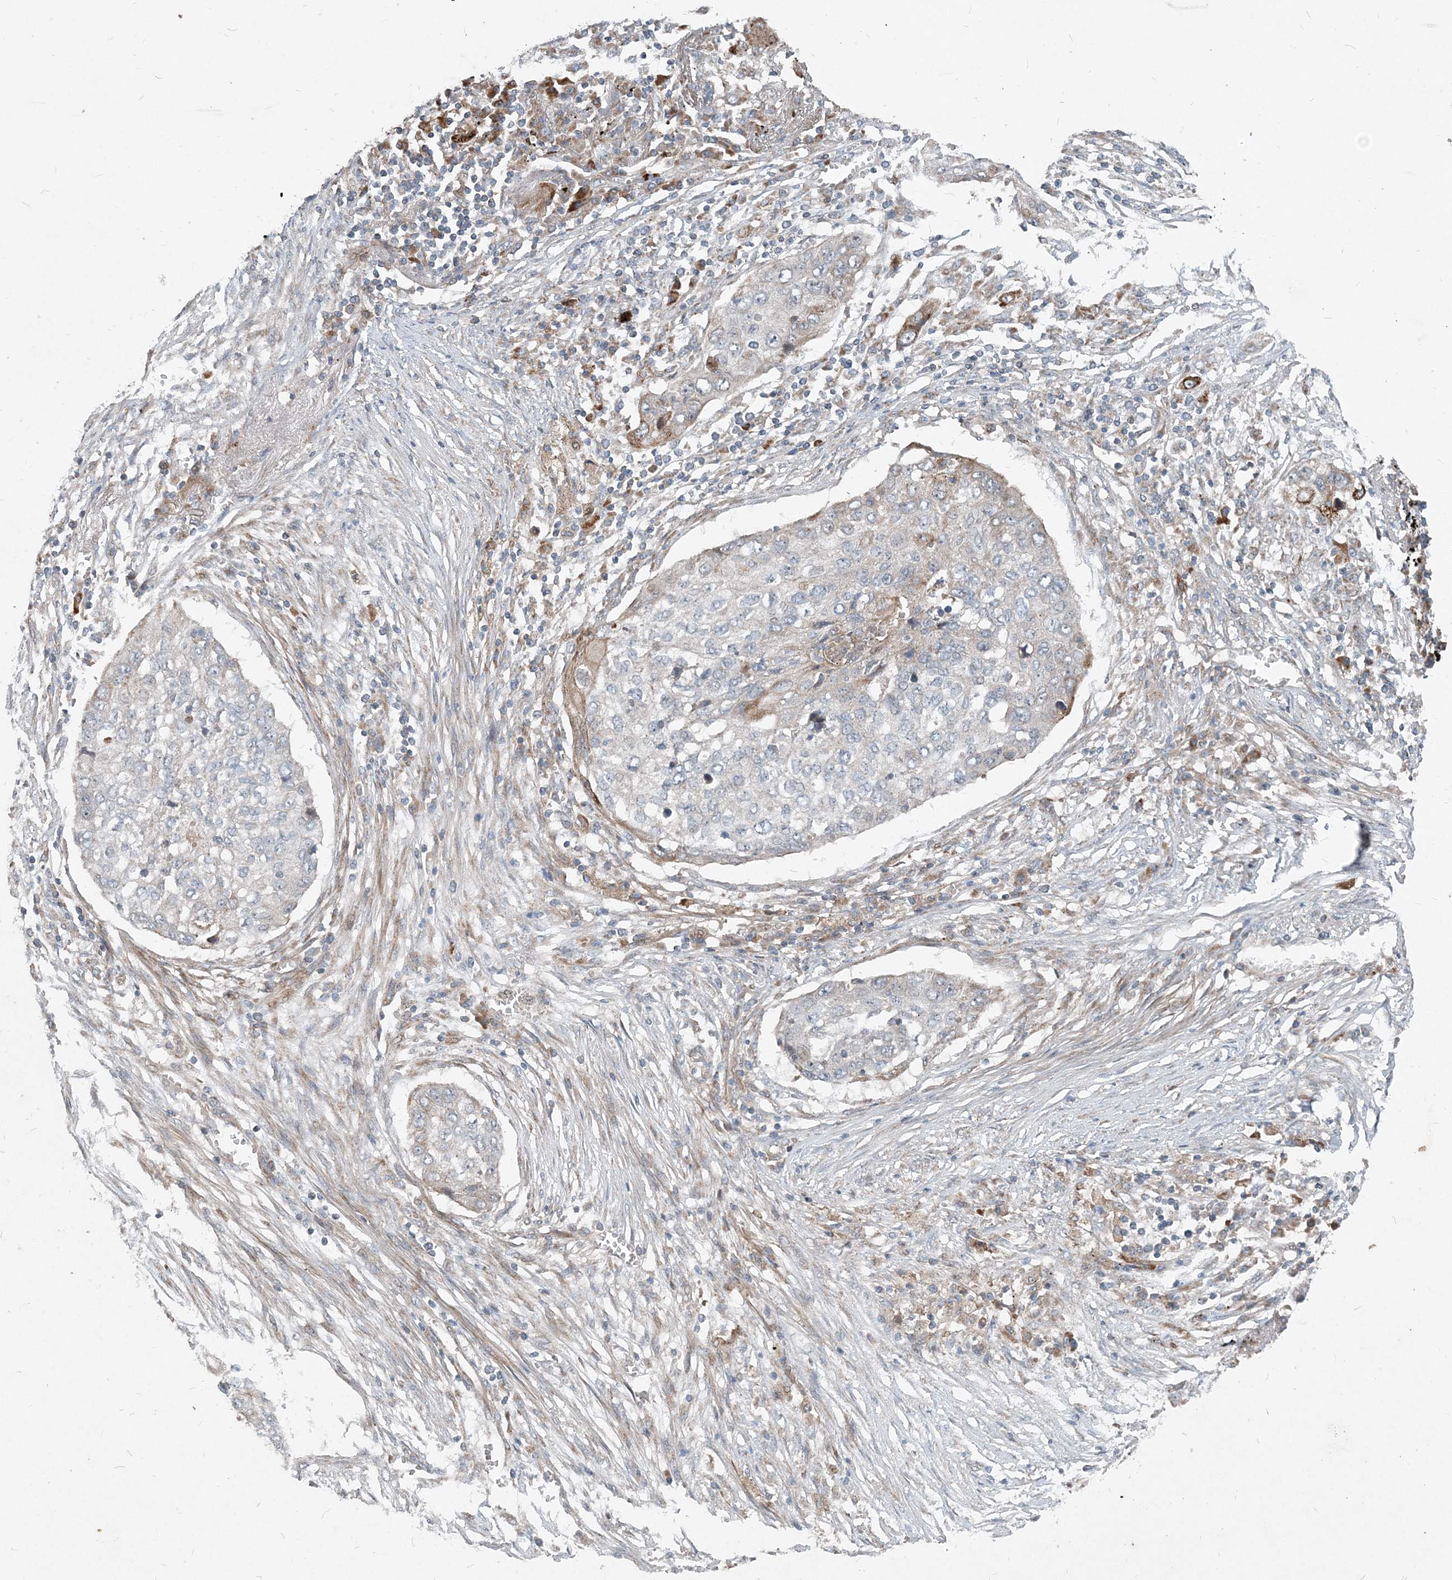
{"staining": {"intensity": "negative", "quantity": "none", "location": "none"}, "tissue": "lung cancer", "cell_type": "Tumor cells", "image_type": "cancer", "snomed": [{"axis": "morphology", "description": "Squamous cell carcinoma, NOS"}, {"axis": "topography", "description": "Lung"}], "caption": "Immunohistochemistry photomicrograph of human squamous cell carcinoma (lung) stained for a protein (brown), which demonstrates no staining in tumor cells. (DAB (3,3'-diaminobenzidine) immunohistochemistry visualized using brightfield microscopy, high magnification).", "gene": "INTU", "patient": {"sex": "female", "age": 63}}